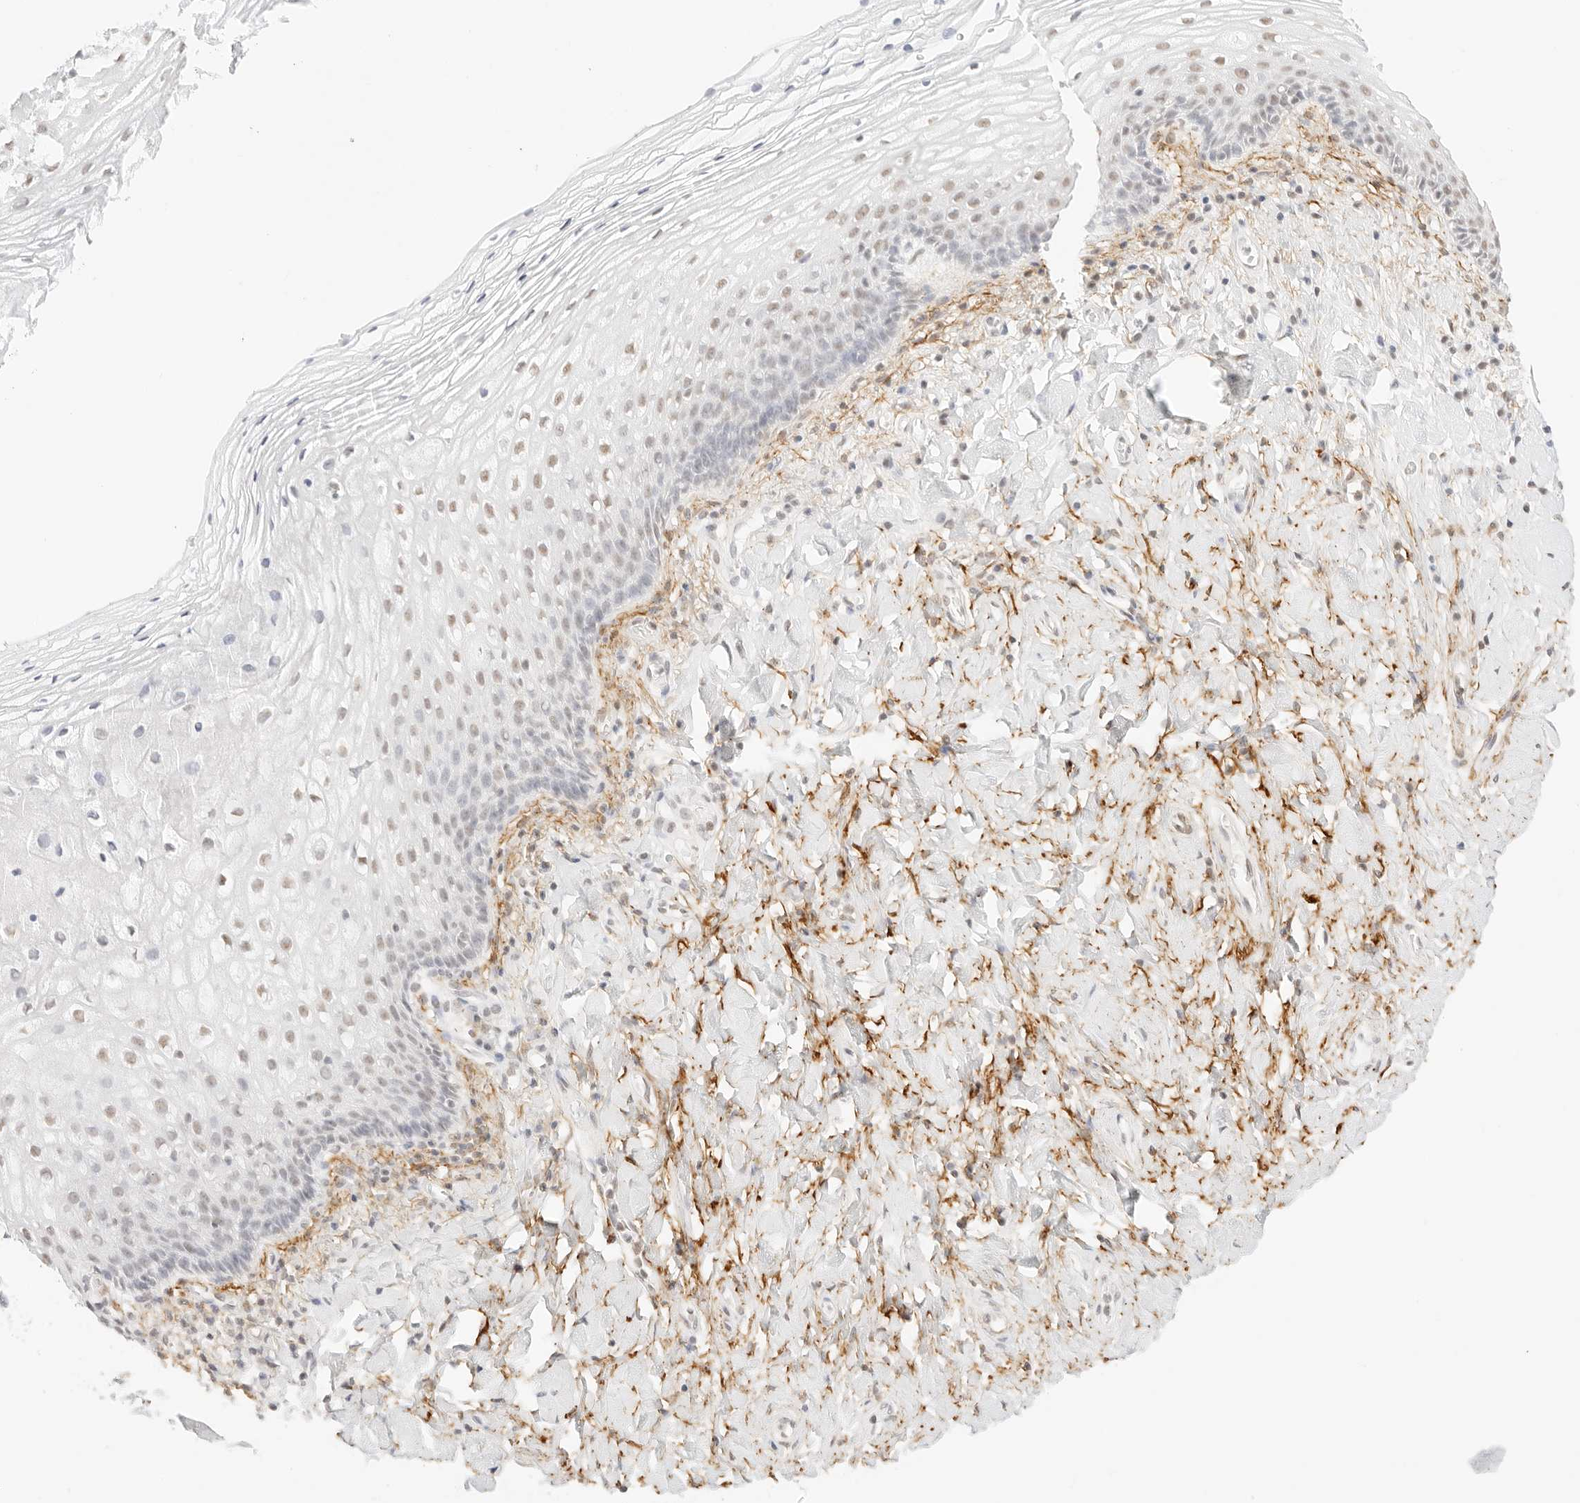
{"staining": {"intensity": "weak", "quantity": "<25%", "location": "nuclear"}, "tissue": "vagina", "cell_type": "Squamous epithelial cells", "image_type": "normal", "snomed": [{"axis": "morphology", "description": "Normal tissue, NOS"}, {"axis": "topography", "description": "Vagina"}], "caption": "Immunohistochemistry (IHC) of benign human vagina demonstrates no expression in squamous epithelial cells. The staining was performed using DAB (3,3'-diaminobenzidine) to visualize the protein expression in brown, while the nuclei were stained in blue with hematoxylin (Magnification: 20x).", "gene": "FBLN5", "patient": {"sex": "female", "age": 60}}